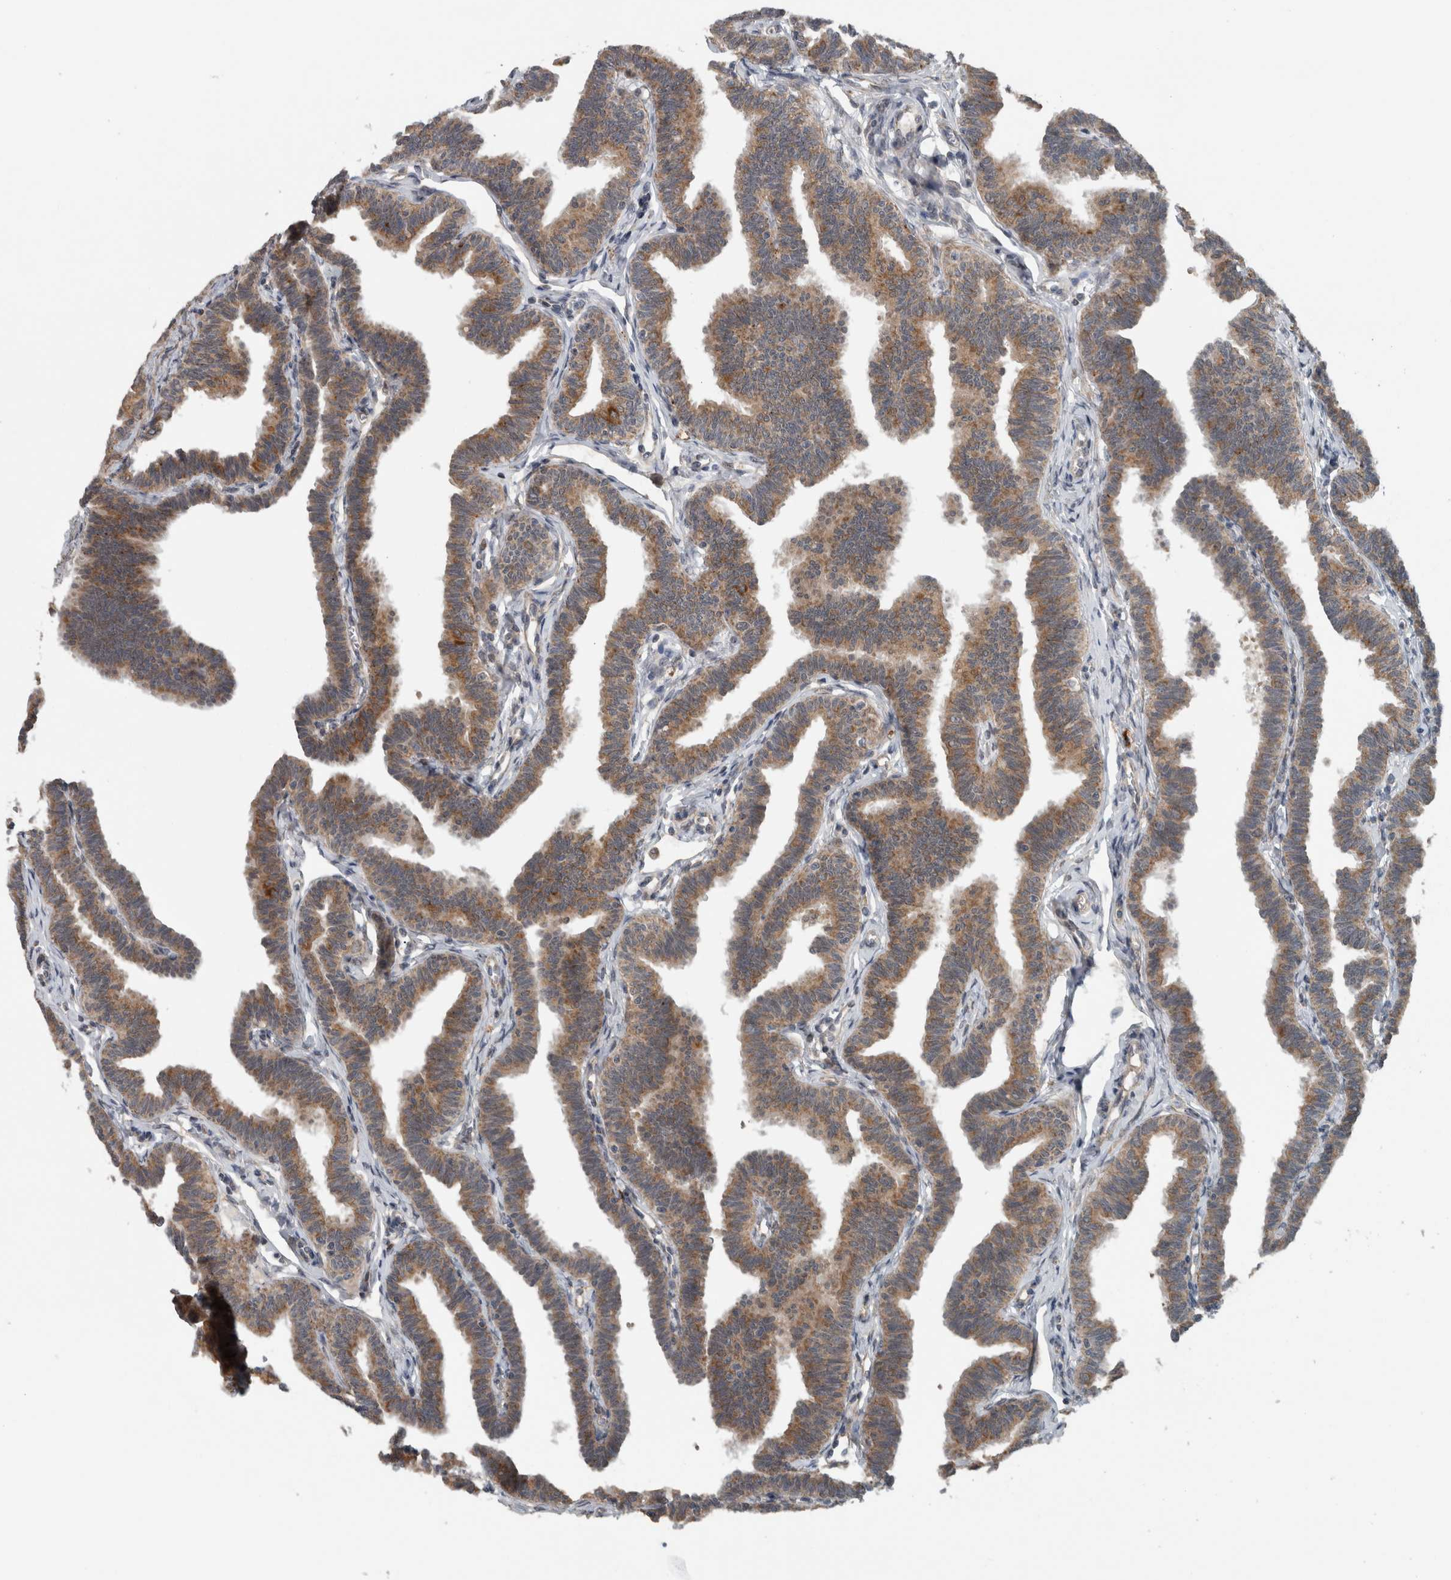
{"staining": {"intensity": "moderate", "quantity": ">75%", "location": "cytoplasmic/membranous"}, "tissue": "fallopian tube", "cell_type": "Glandular cells", "image_type": "normal", "snomed": [{"axis": "morphology", "description": "Normal tissue, NOS"}, {"axis": "topography", "description": "Fallopian tube"}, {"axis": "topography", "description": "Ovary"}], "caption": "IHC staining of benign fallopian tube, which displays medium levels of moderate cytoplasmic/membranous staining in about >75% of glandular cells indicating moderate cytoplasmic/membranous protein expression. The staining was performed using DAB (brown) for protein detection and nuclei were counterstained in hematoxylin (blue).", "gene": "GBA2", "patient": {"sex": "female", "age": 23}}